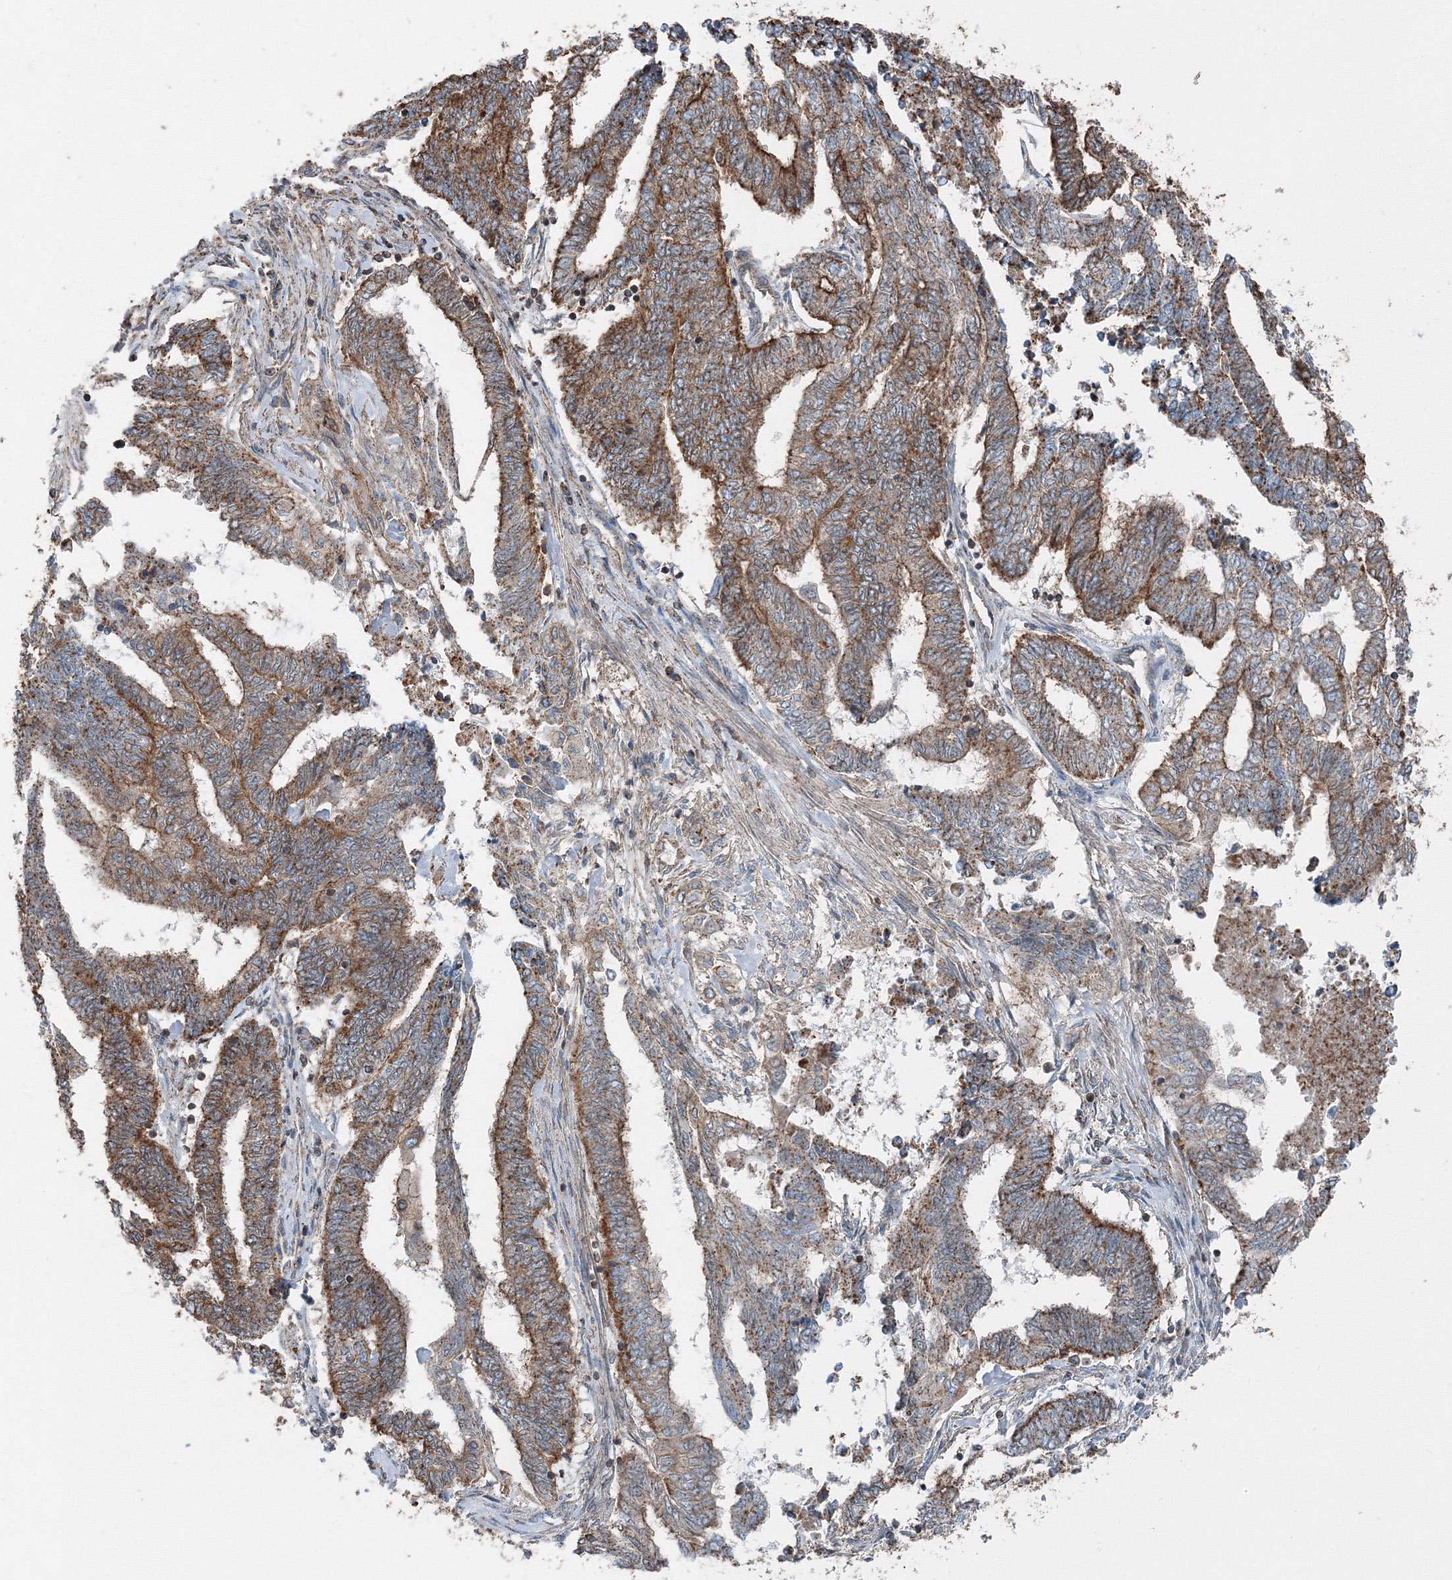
{"staining": {"intensity": "moderate", "quantity": ">75%", "location": "cytoplasmic/membranous"}, "tissue": "endometrial cancer", "cell_type": "Tumor cells", "image_type": "cancer", "snomed": [{"axis": "morphology", "description": "Adenocarcinoma, NOS"}, {"axis": "topography", "description": "Uterus"}, {"axis": "topography", "description": "Endometrium"}], "caption": "IHC of endometrial adenocarcinoma exhibits medium levels of moderate cytoplasmic/membranous staining in about >75% of tumor cells.", "gene": "AASDH", "patient": {"sex": "female", "age": 70}}